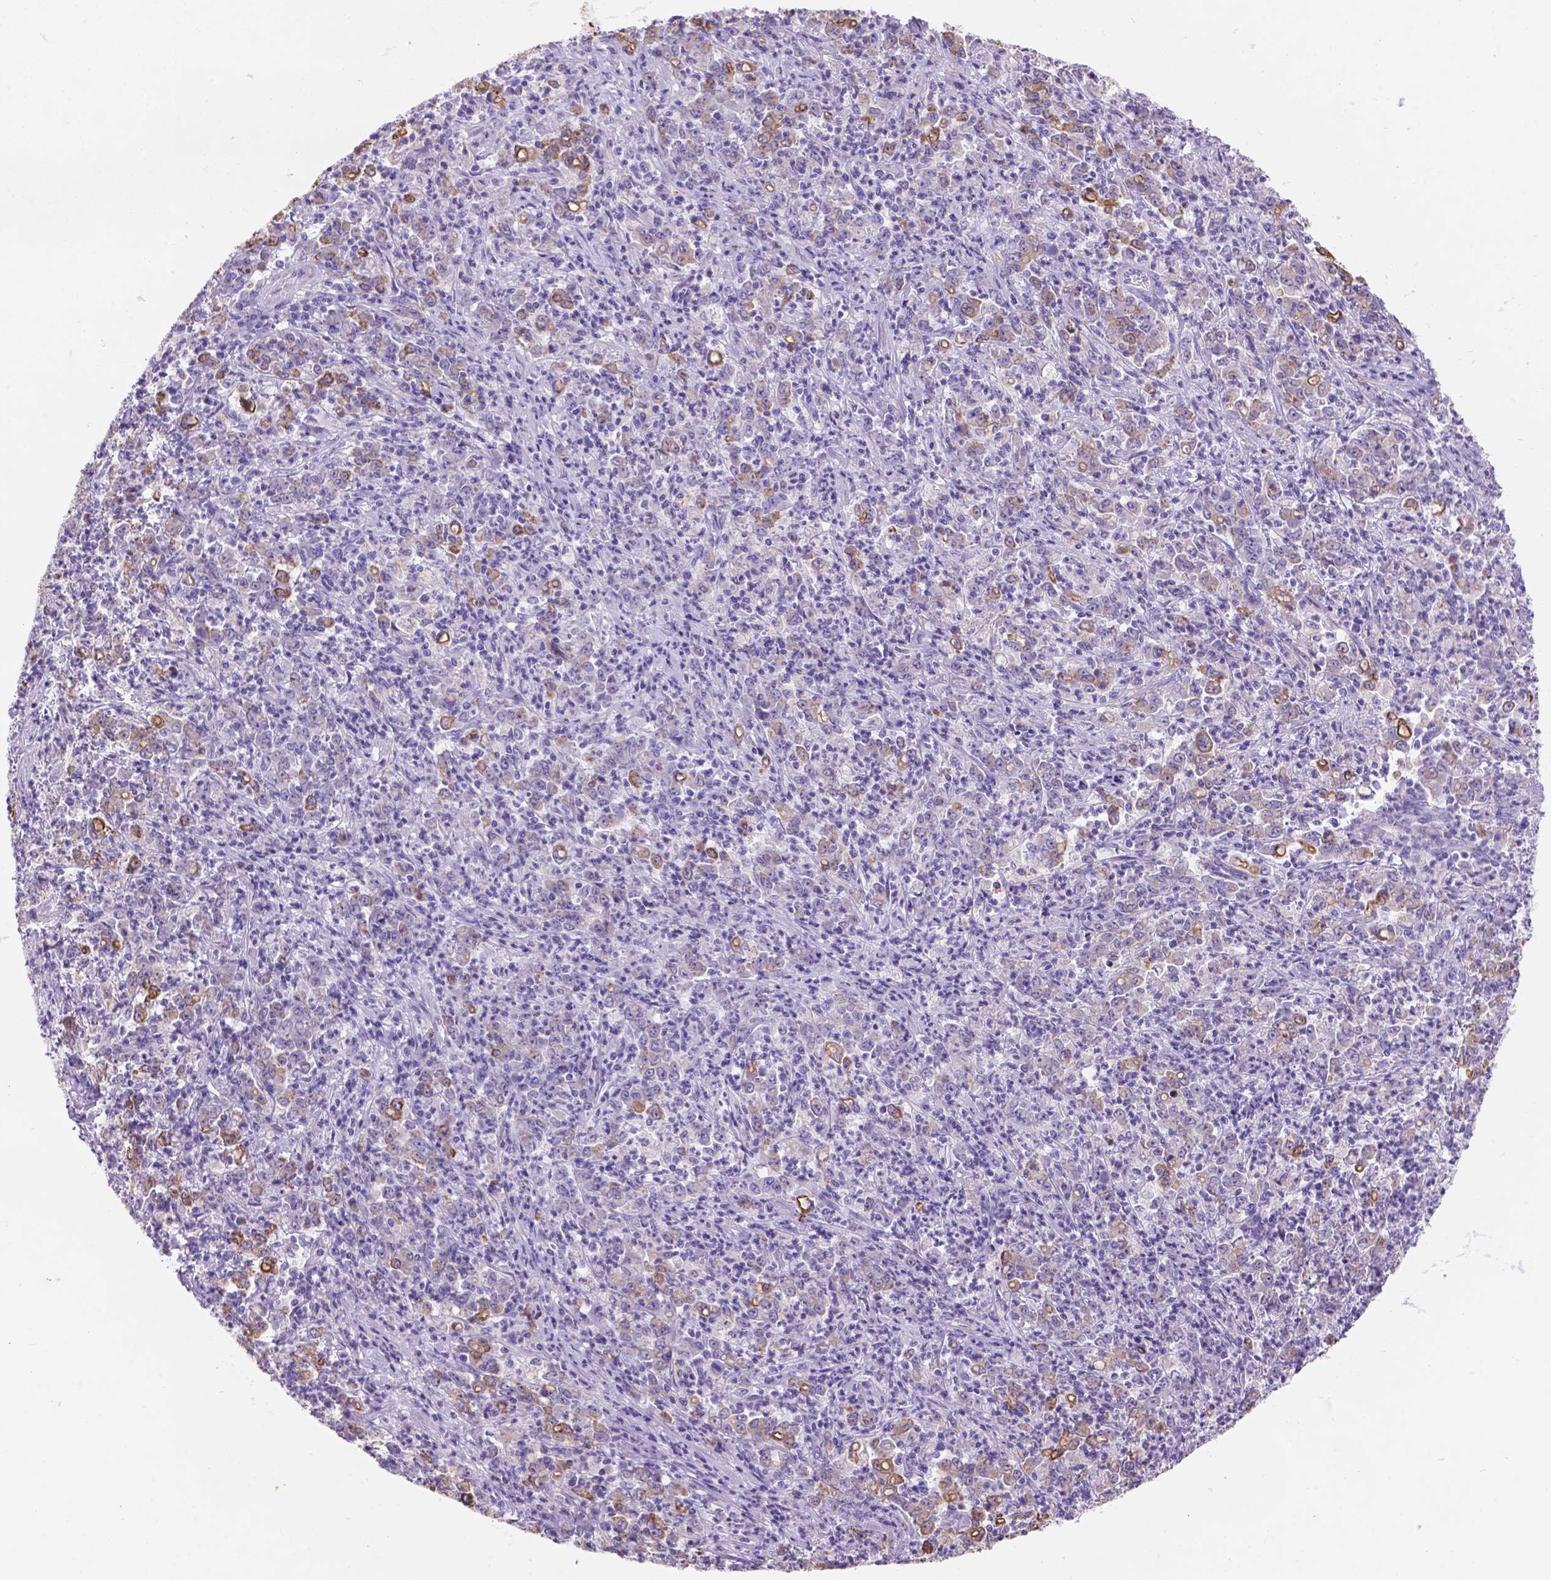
{"staining": {"intensity": "moderate", "quantity": "<25%", "location": "cytoplasmic/membranous"}, "tissue": "stomach cancer", "cell_type": "Tumor cells", "image_type": "cancer", "snomed": [{"axis": "morphology", "description": "Adenocarcinoma, NOS"}, {"axis": "topography", "description": "Stomach, lower"}], "caption": "An IHC photomicrograph of neoplastic tissue is shown. Protein staining in brown labels moderate cytoplasmic/membranous positivity in stomach adenocarcinoma within tumor cells.", "gene": "DMWD", "patient": {"sex": "female", "age": 71}}